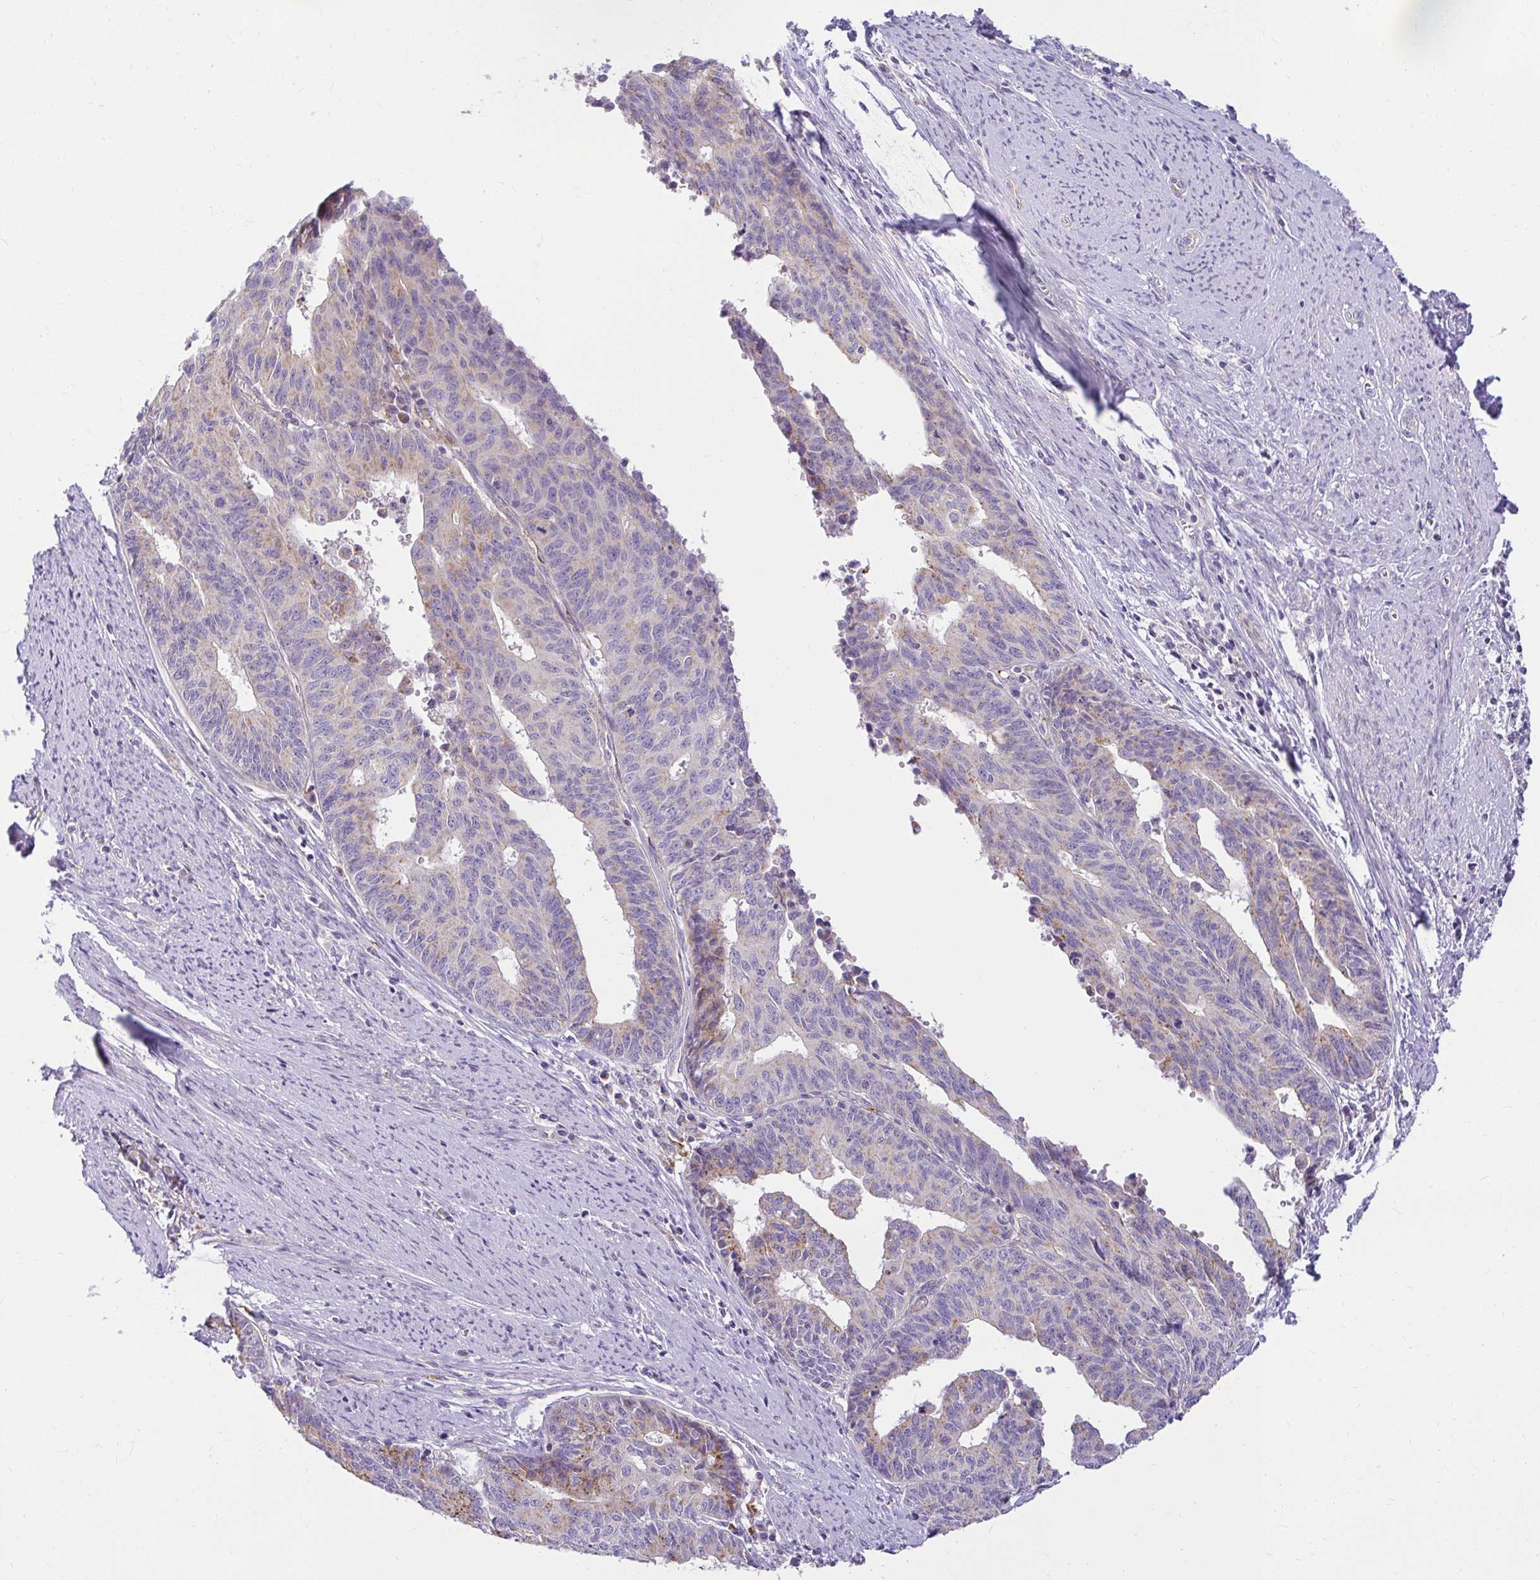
{"staining": {"intensity": "weak", "quantity": "<25%", "location": "cytoplasmic/membranous"}, "tissue": "endometrial cancer", "cell_type": "Tumor cells", "image_type": "cancer", "snomed": [{"axis": "morphology", "description": "Adenocarcinoma, NOS"}, {"axis": "topography", "description": "Endometrium"}], "caption": "A photomicrograph of adenocarcinoma (endometrial) stained for a protein shows no brown staining in tumor cells.", "gene": "PKN3", "patient": {"sex": "female", "age": 65}}